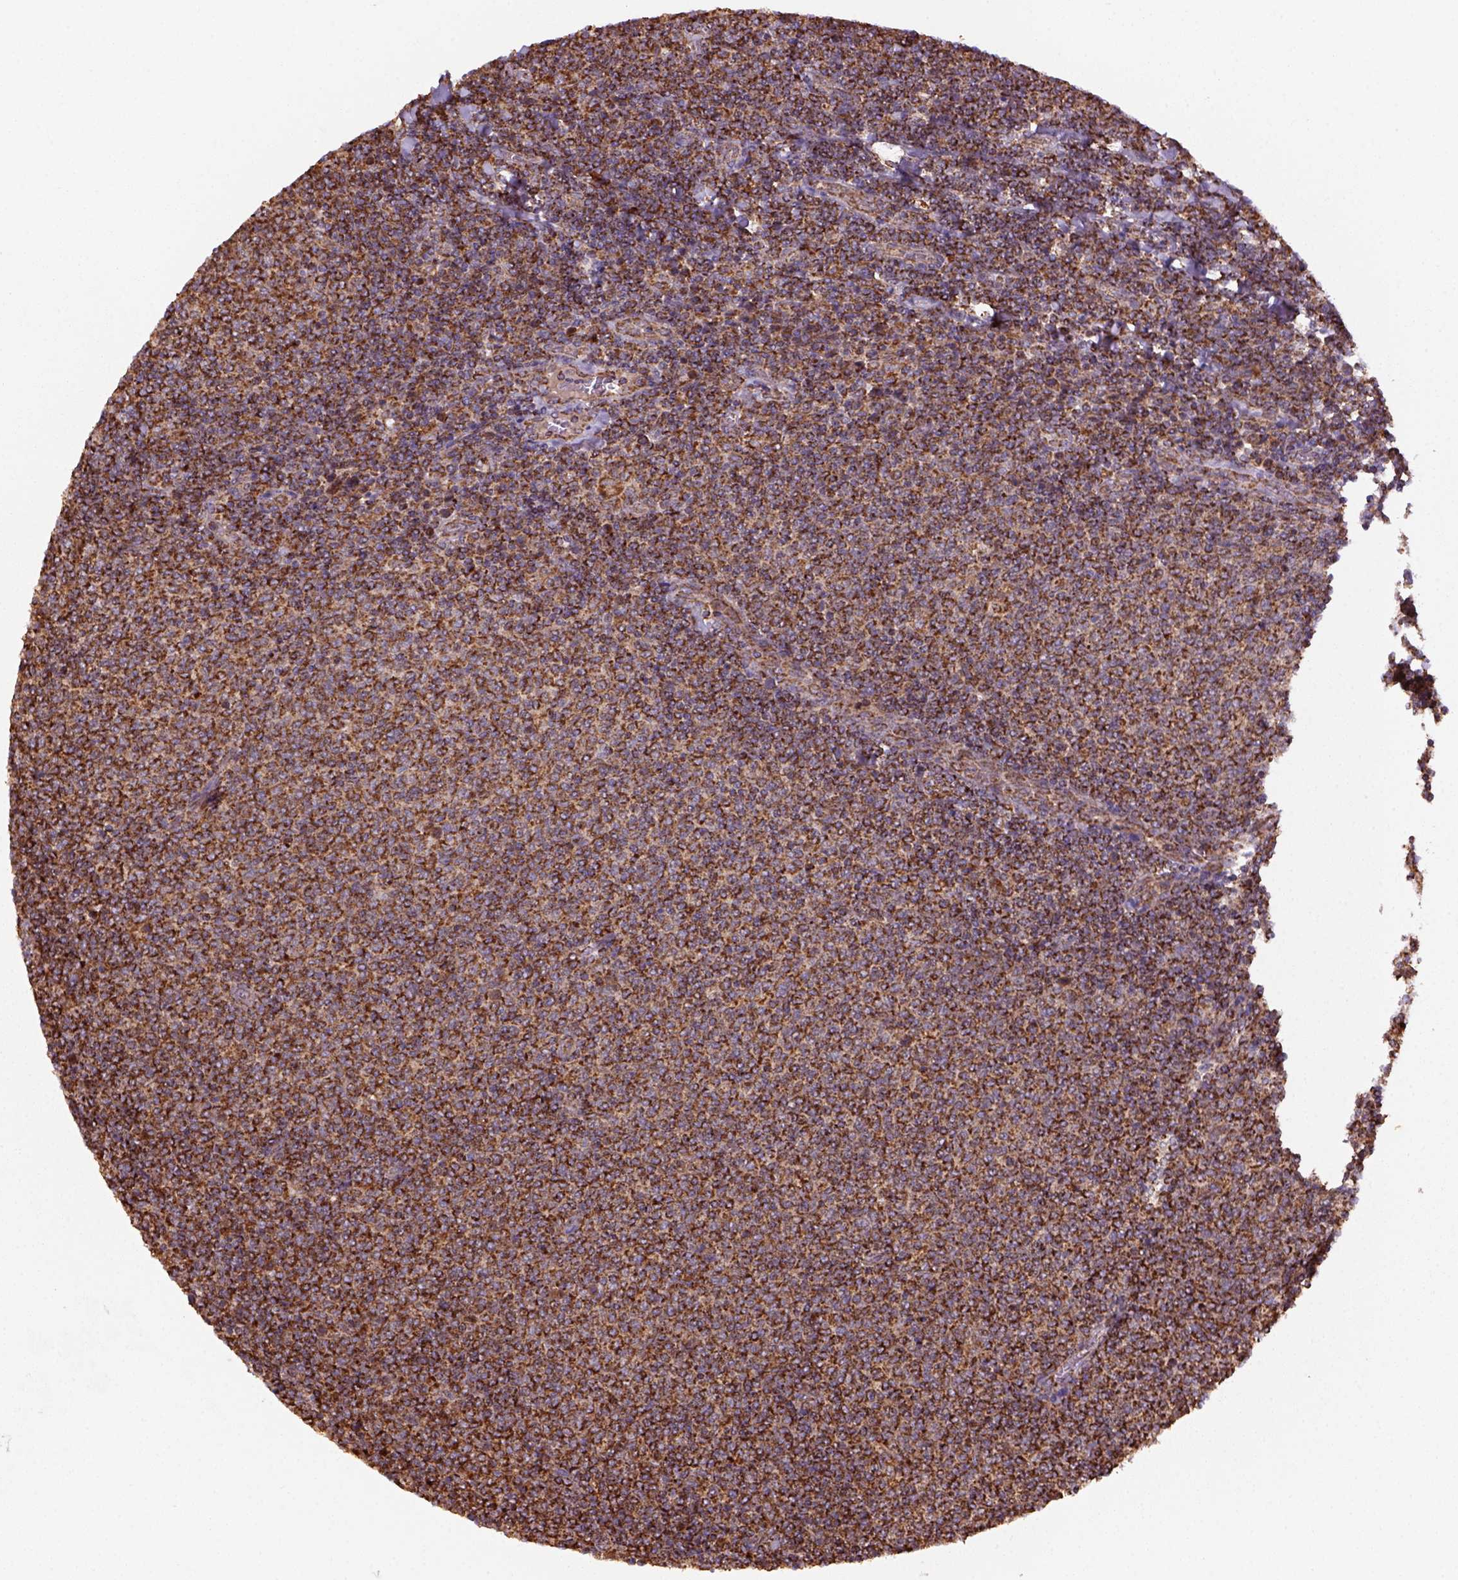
{"staining": {"intensity": "strong", "quantity": ">75%", "location": "cytoplasmic/membranous"}, "tissue": "lymphoma", "cell_type": "Tumor cells", "image_type": "cancer", "snomed": [{"axis": "morphology", "description": "Malignant lymphoma, non-Hodgkin's type, Low grade"}, {"axis": "topography", "description": "Lymph node"}], "caption": "Immunohistochemistry (DAB) staining of lymphoma demonstrates strong cytoplasmic/membranous protein expression in about >75% of tumor cells.", "gene": "MAPK8IP3", "patient": {"sex": "male", "age": 52}}